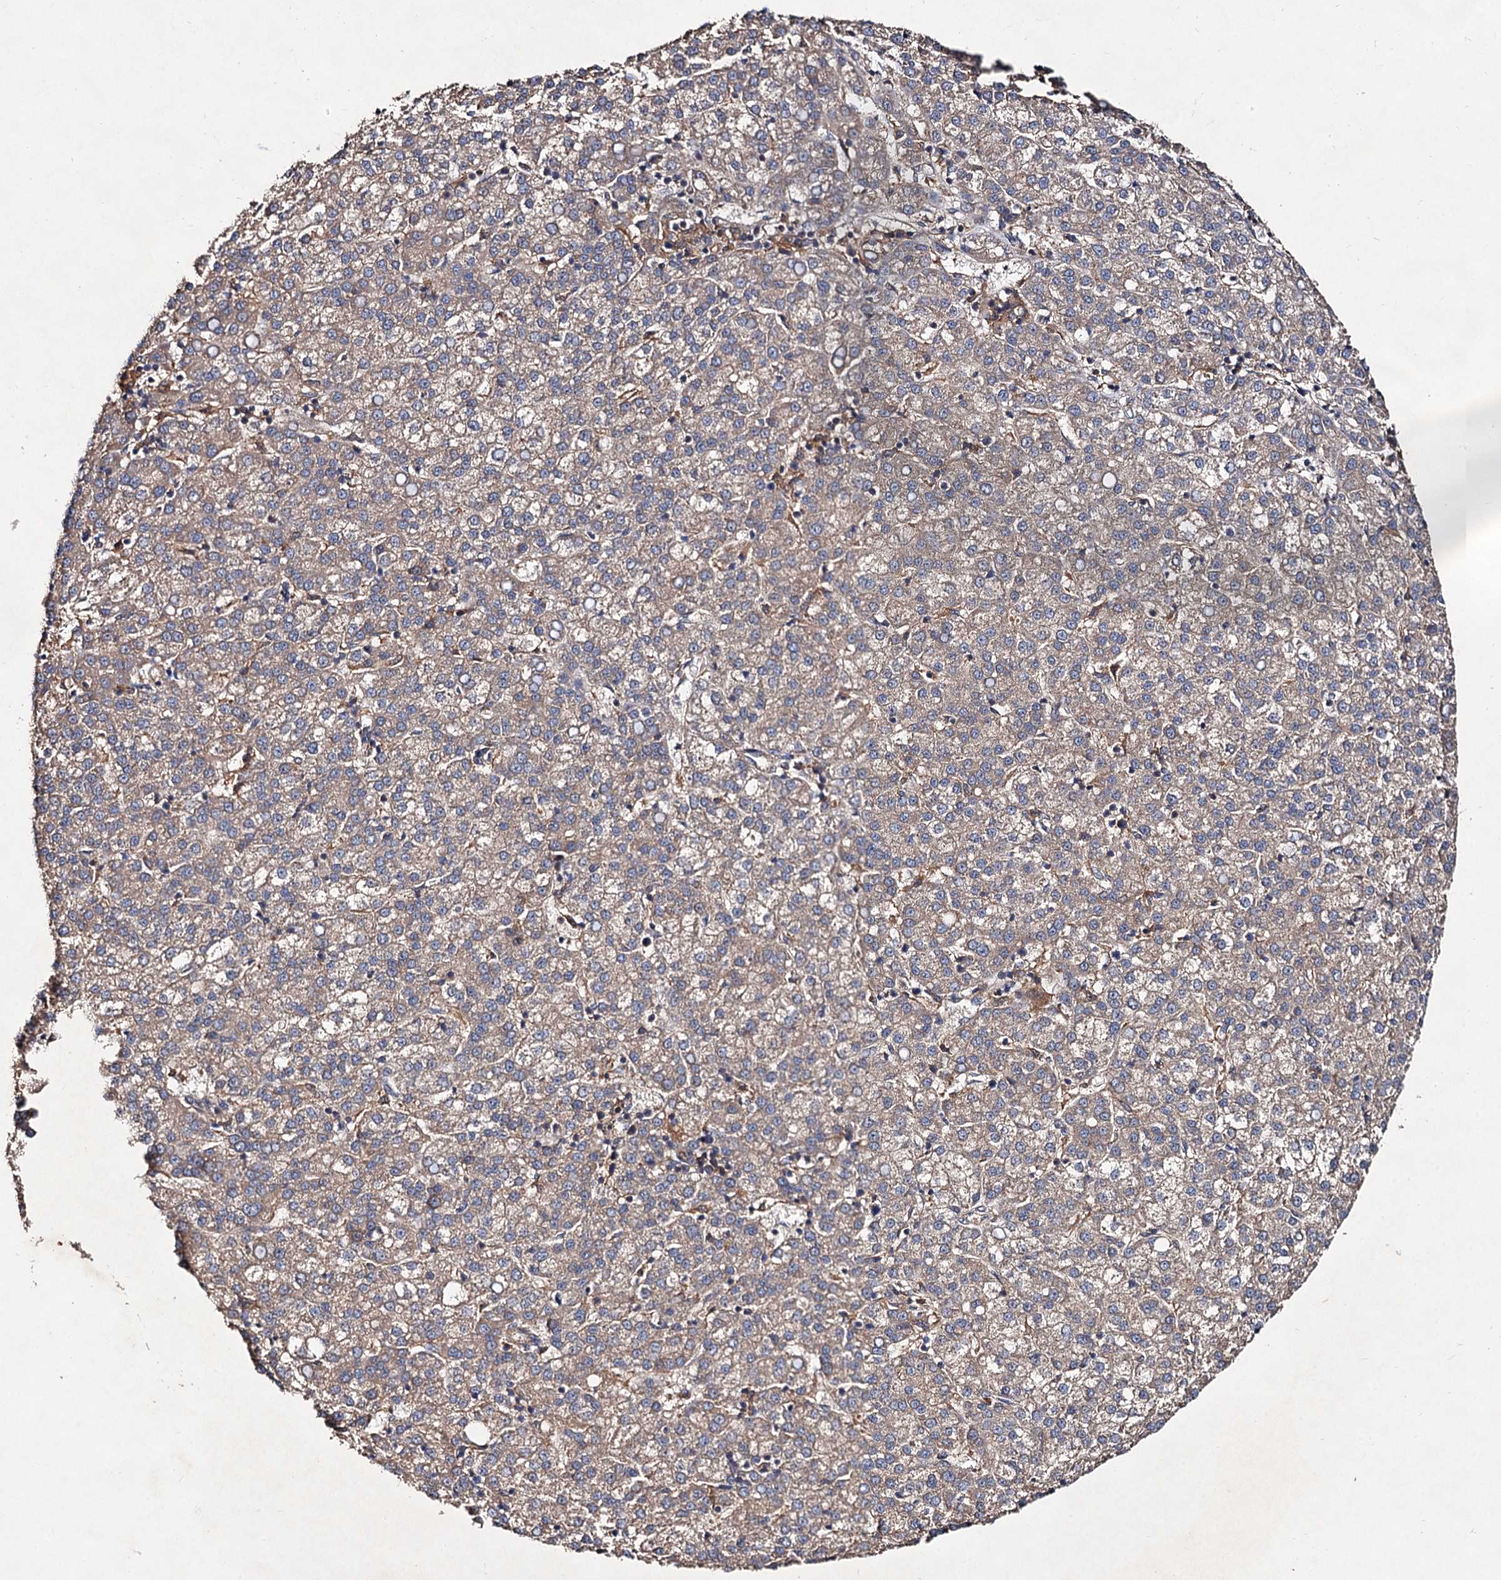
{"staining": {"intensity": "weak", "quantity": "25%-75%", "location": "cytoplasmic/membranous"}, "tissue": "liver cancer", "cell_type": "Tumor cells", "image_type": "cancer", "snomed": [{"axis": "morphology", "description": "Carcinoma, Hepatocellular, NOS"}, {"axis": "topography", "description": "Liver"}], "caption": "Protein analysis of hepatocellular carcinoma (liver) tissue displays weak cytoplasmic/membranous positivity in about 25%-75% of tumor cells. (Stains: DAB (3,3'-diaminobenzidine) in brown, nuclei in blue, Microscopy: brightfield microscopy at high magnification).", "gene": "VPS29", "patient": {"sex": "female", "age": 58}}